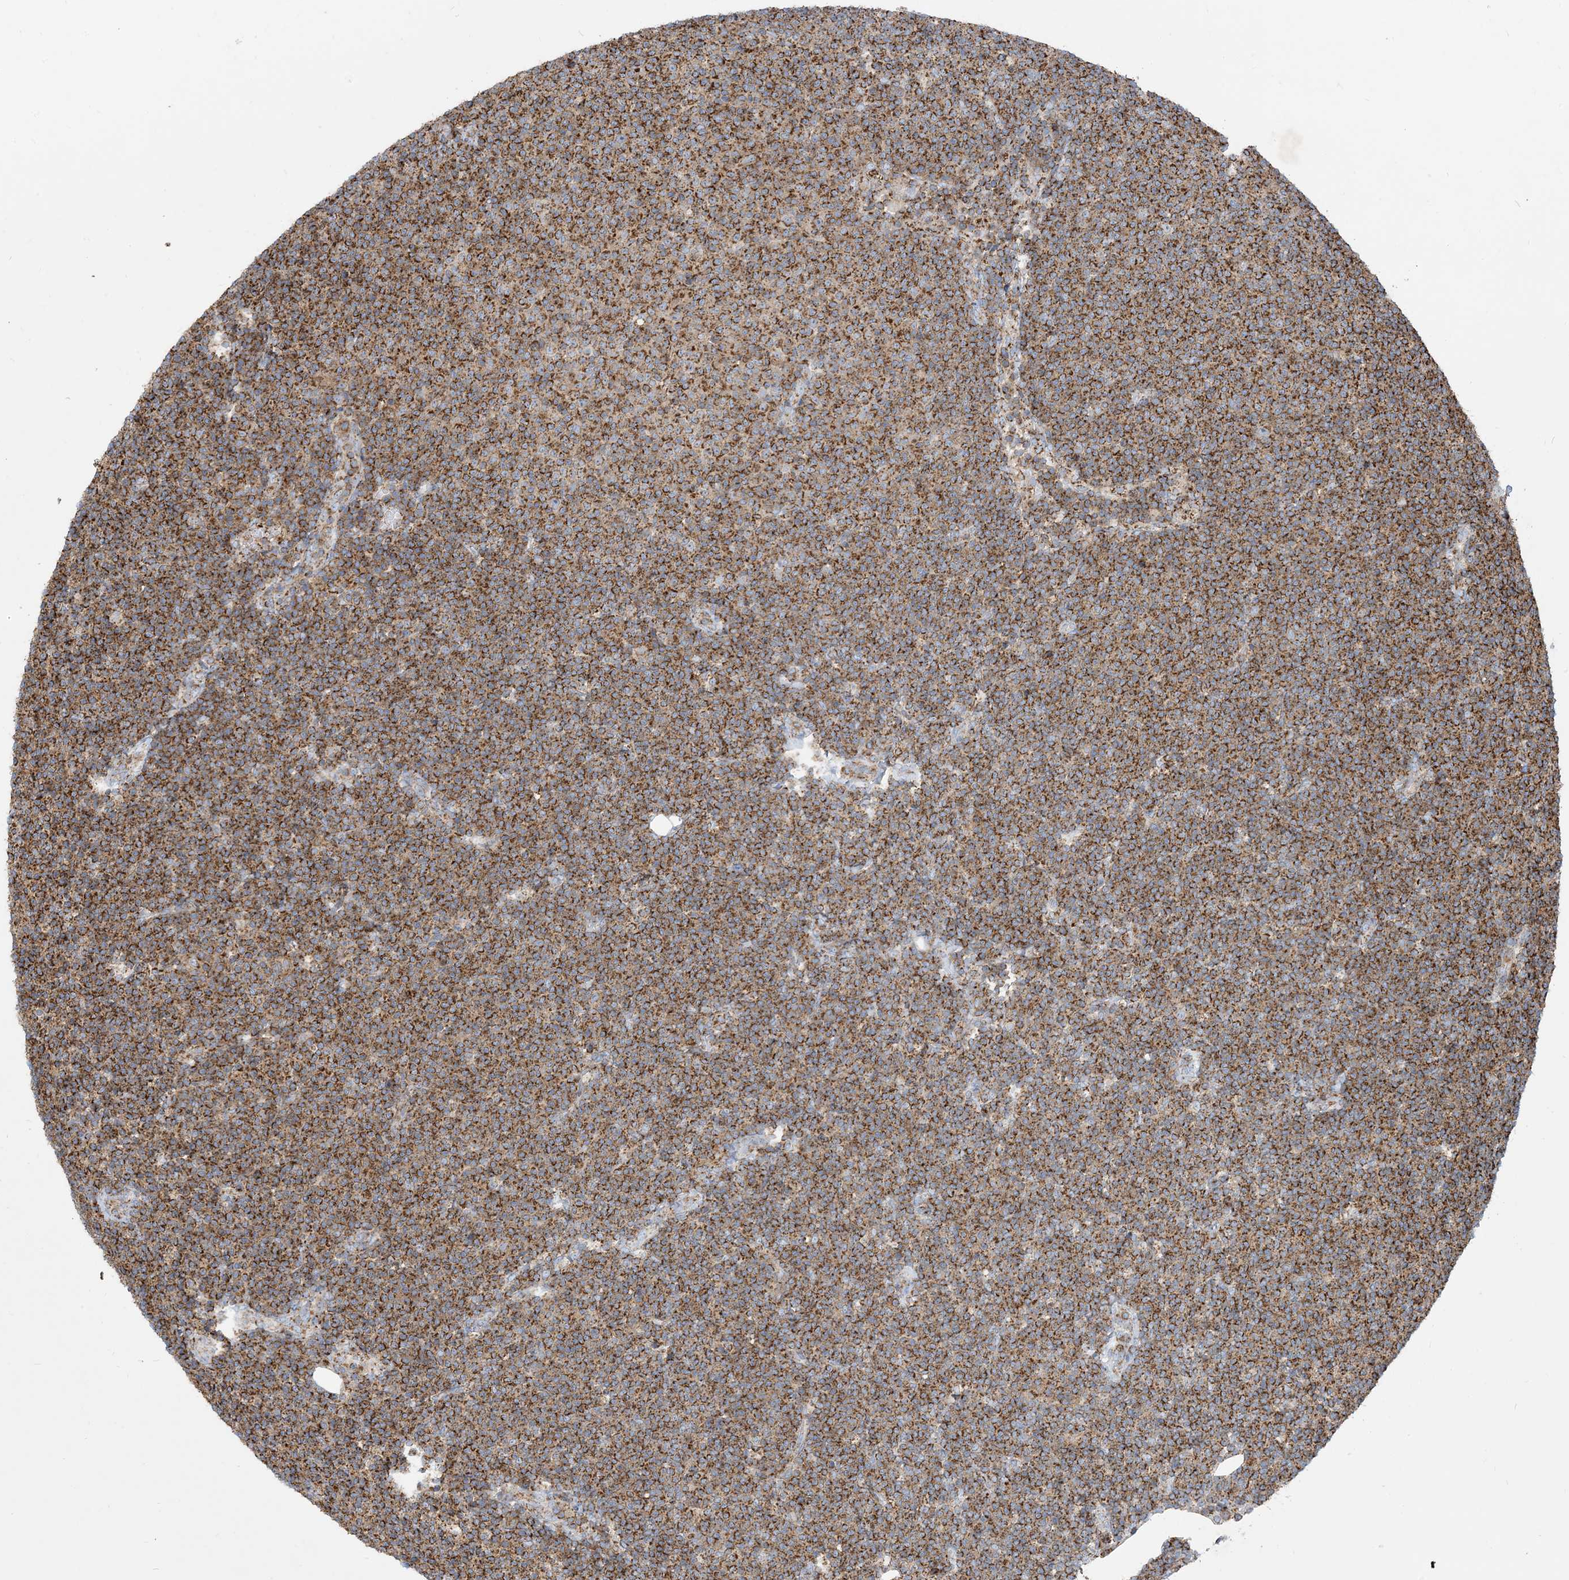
{"staining": {"intensity": "strong", "quantity": ">75%", "location": "cytoplasmic/membranous"}, "tissue": "lymphoma", "cell_type": "Tumor cells", "image_type": "cancer", "snomed": [{"axis": "morphology", "description": "Malignant lymphoma, non-Hodgkin's type, Low grade"}, {"axis": "topography", "description": "Lymph node"}], "caption": "Lymphoma was stained to show a protein in brown. There is high levels of strong cytoplasmic/membranous expression in about >75% of tumor cells.", "gene": "BEND4", "patient": {"sex": "female", "age": 53}}